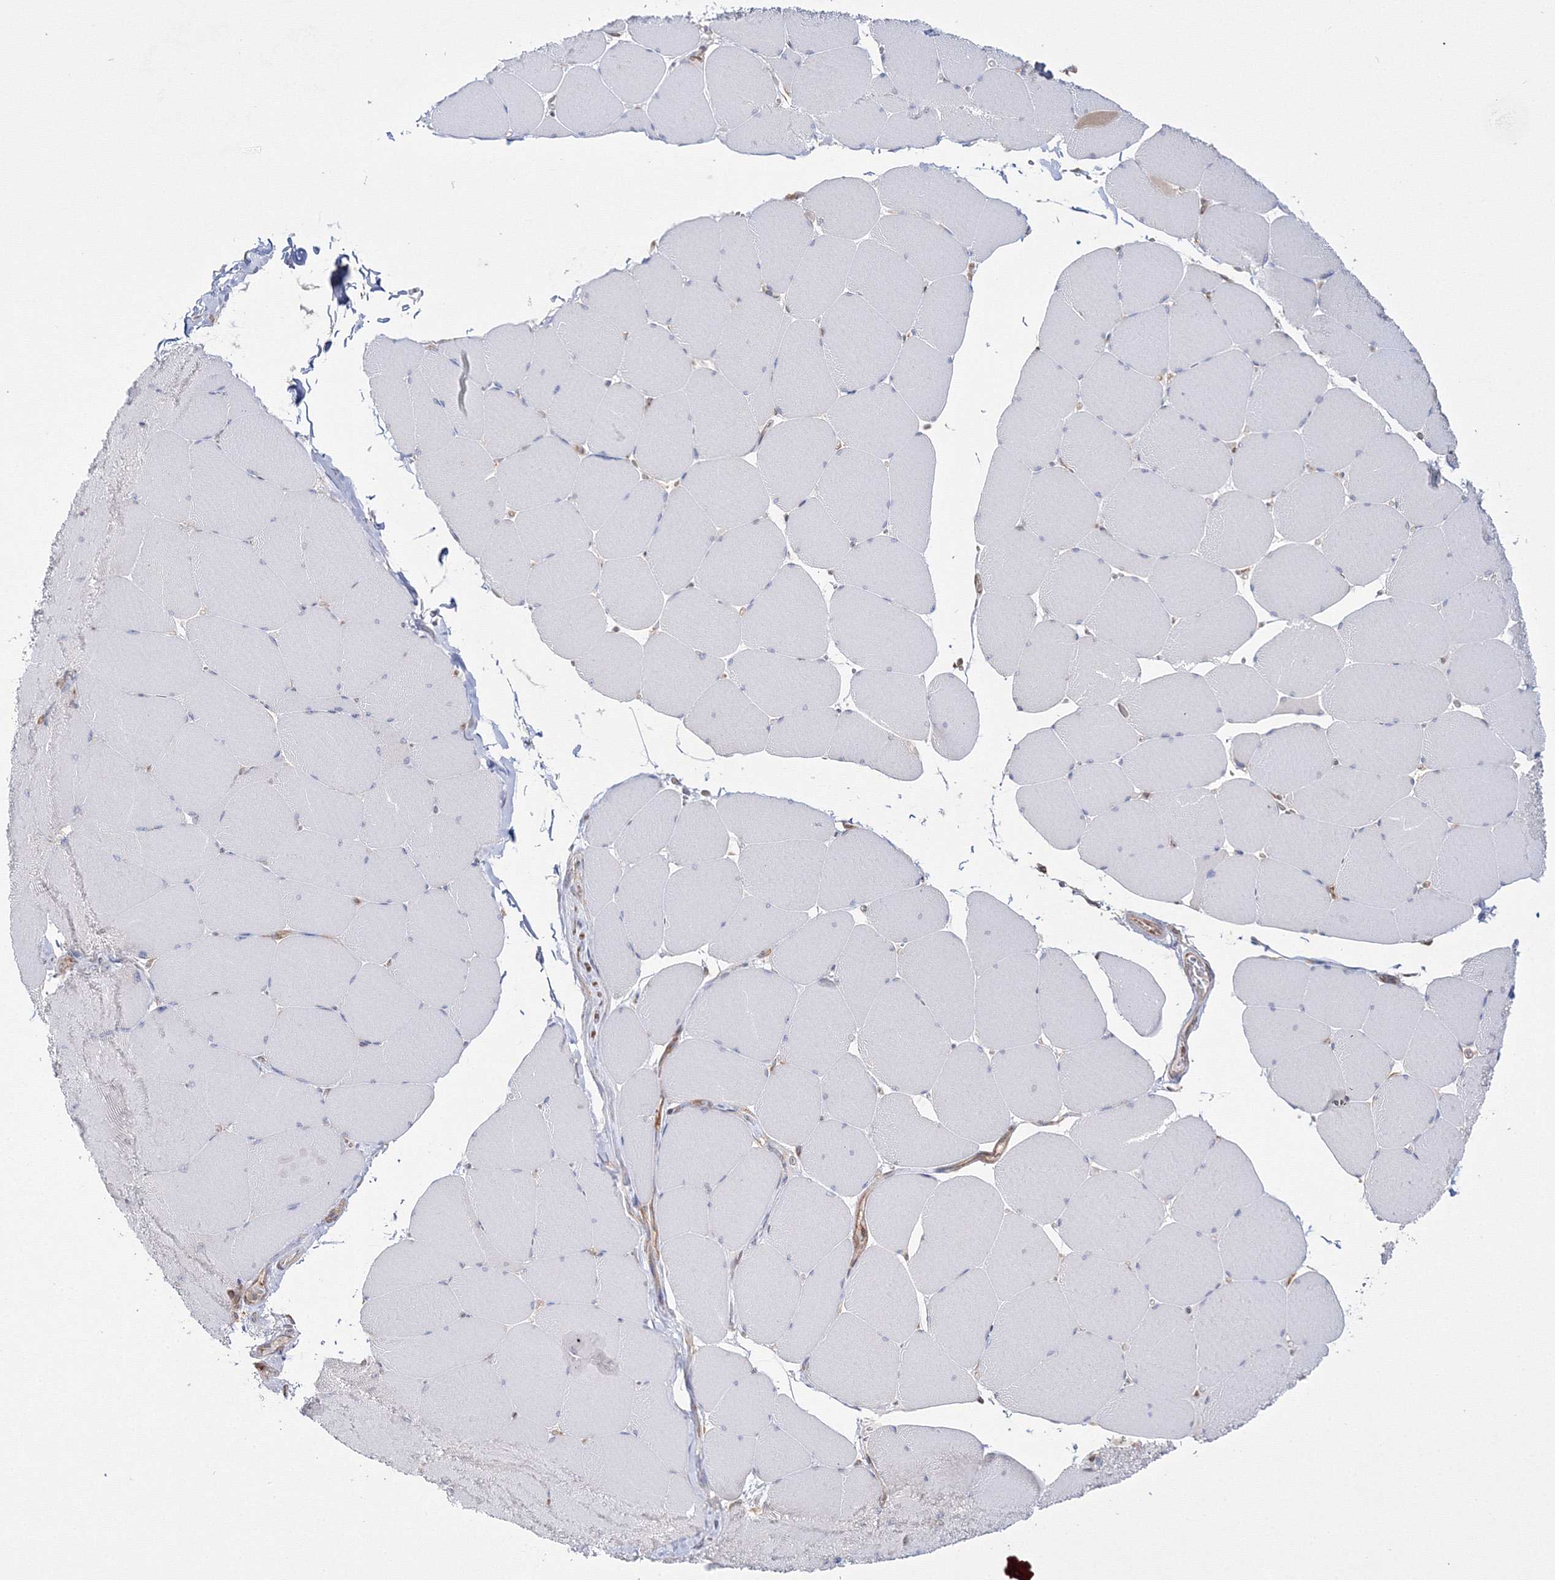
{"staining": {"intensity": "negative", "quantity": "none", "location": "none"}, "tissue": "skeletal muscle", "cell_type": "Myocytes", "image_type": "normal", "snomed": [{"axis": "morphology", "description": "Normal tissue, NOS"}, {"axis": "topography", "description": "Skeletal muscle"}, {"axis": "topography", "description": "Head-Neck"}], "caption": "Benign skeletal muscle was stained to show a protein in brown. There is no significant positivity in myocytes.", "gene": "HARS1", "patient": {"sex": "male", "age": 66}}